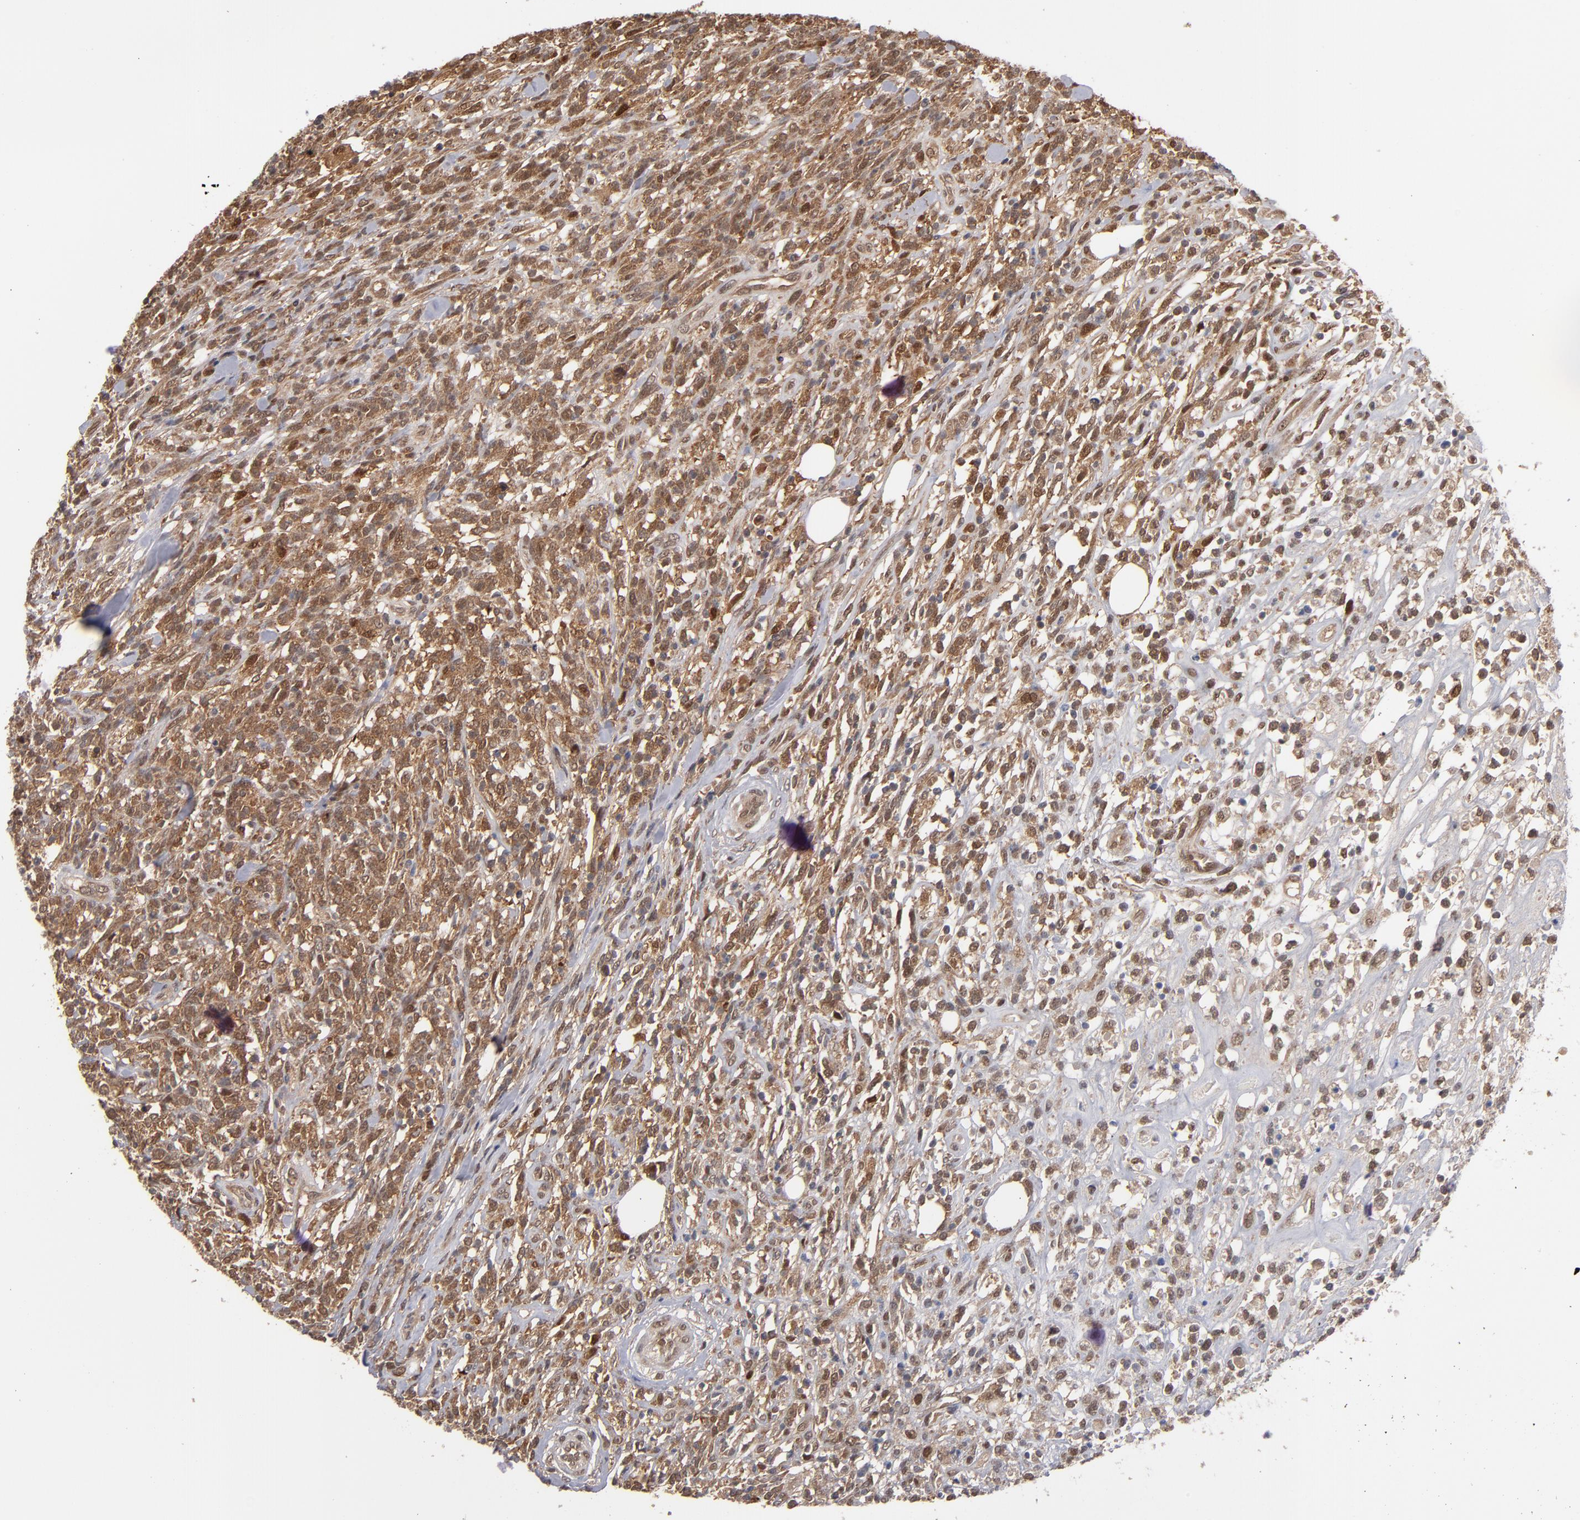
{"staining": {"intensity": "moderate", "quantity": ">75%", "location": "nuclear"}, "tissue": "lymphoma", "cell_type": "Tumor cells", "image_type": "cancer", "snomed": [{"axis": "morphology", "description": "Malignant lymphoma, non-Hodgkin's type, High grade"}, {"axis": "topography", "description": "Lymph node"}], "caption": "Approximately >75% of tumor cells in high-grade malignant lymphoma, non-Hodgkin's type show moderate nuclear protein staining as visualized by brown immunohistochemical staining.", "gene": "HUWE1", "patient": {"sex": "female", "age": 73}}